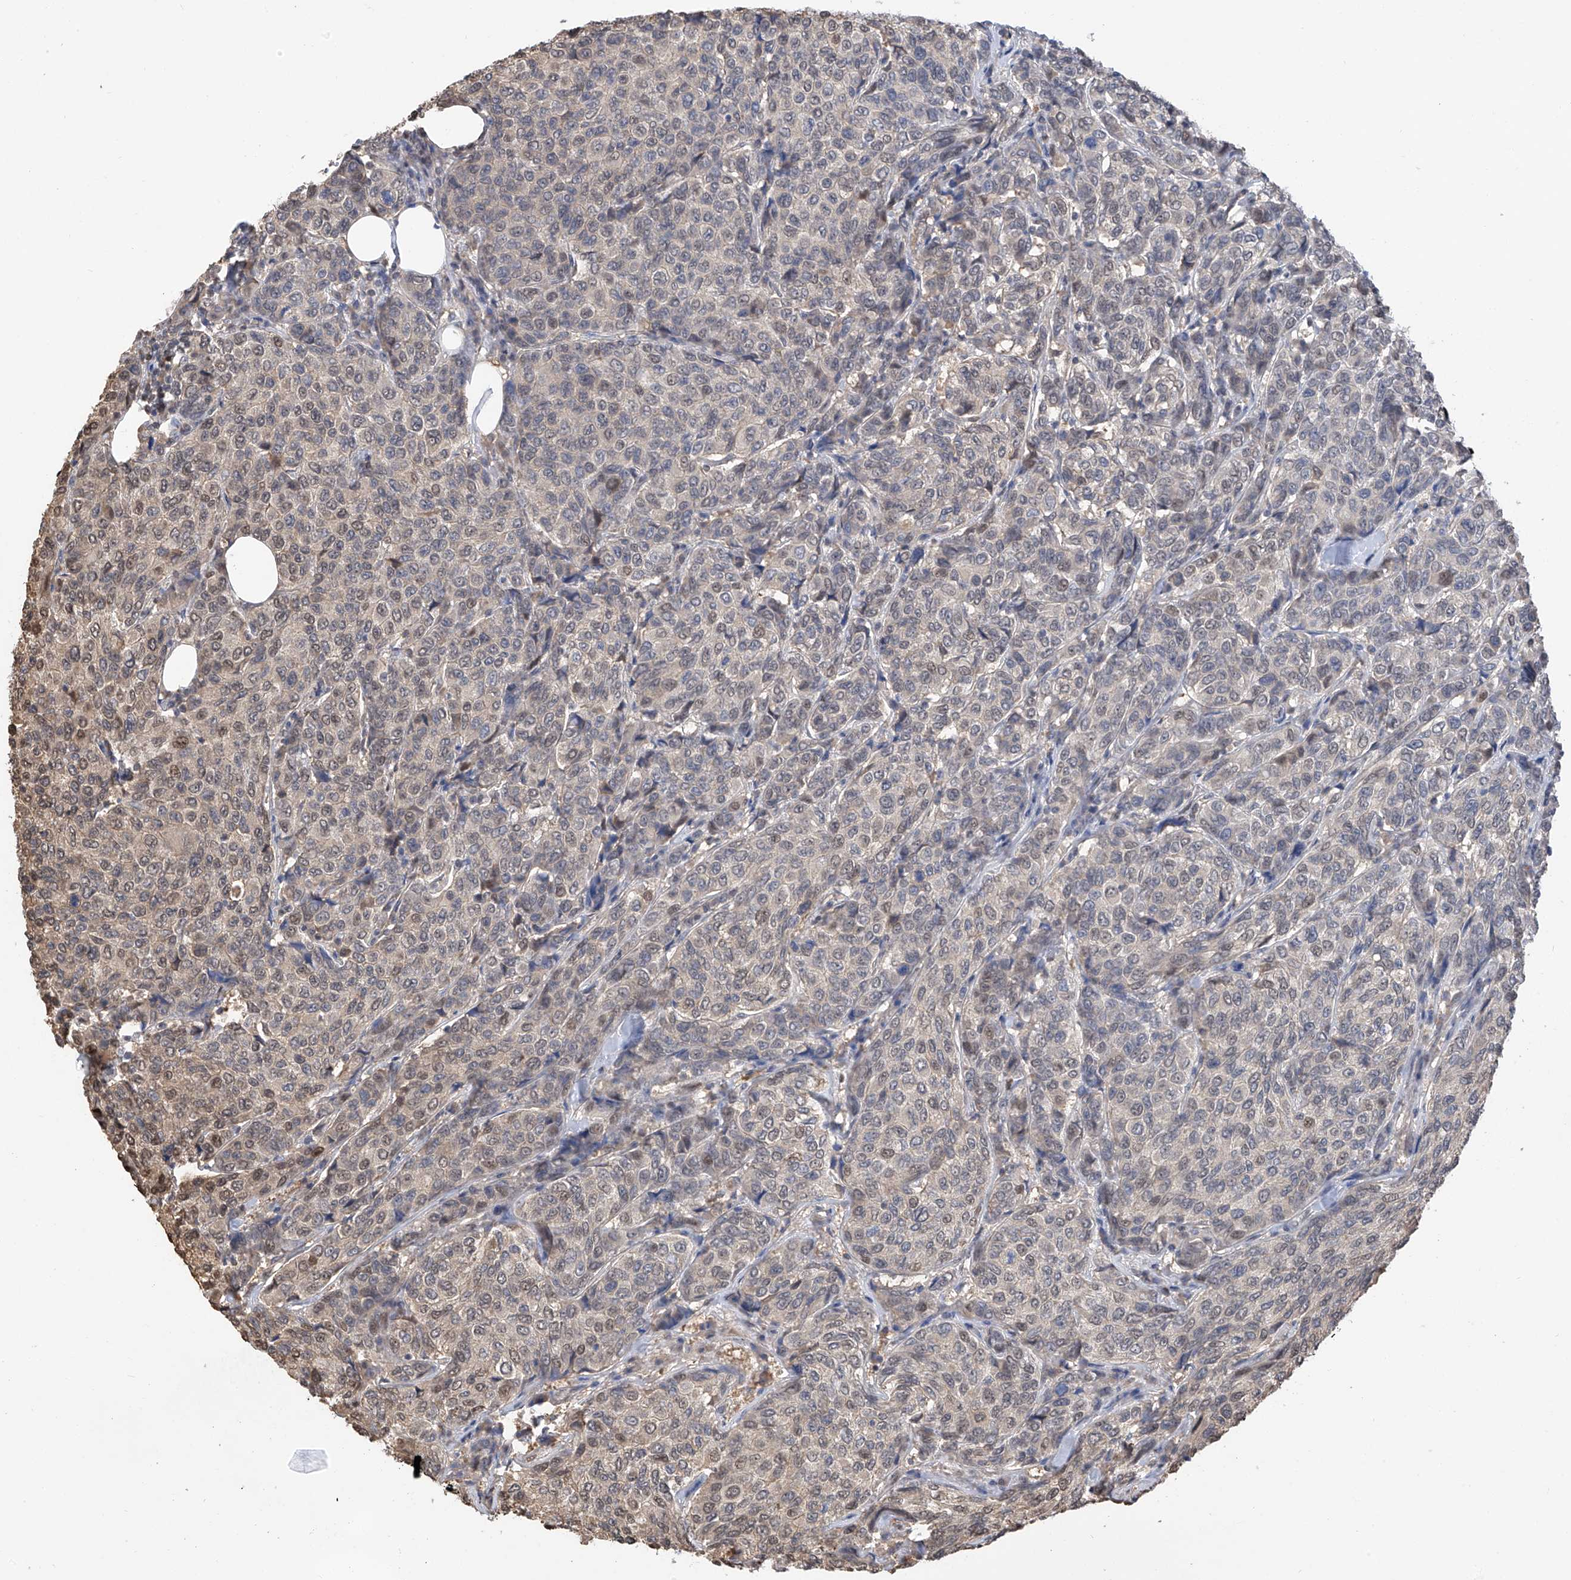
{"staining": {"intensity": "weak", "quantity": "<25%", "location": "nuclear"}, "tissue": "breast cancer", "cell_type": "Tumor cells", "image_type": "cancer", "snomed": [{"axis": "morphology", "description": "Duct carcinoma"}, {"axis": "topography", "description": "Breast"}], "caption": "IHC photomicrograph of breast infiltrating ductal carcinoma stained for a protein (brown), which demonstrates no positivity in tumor cells.", "gene": "PMM1", "patient": {"sex": "female", "age": 55}}